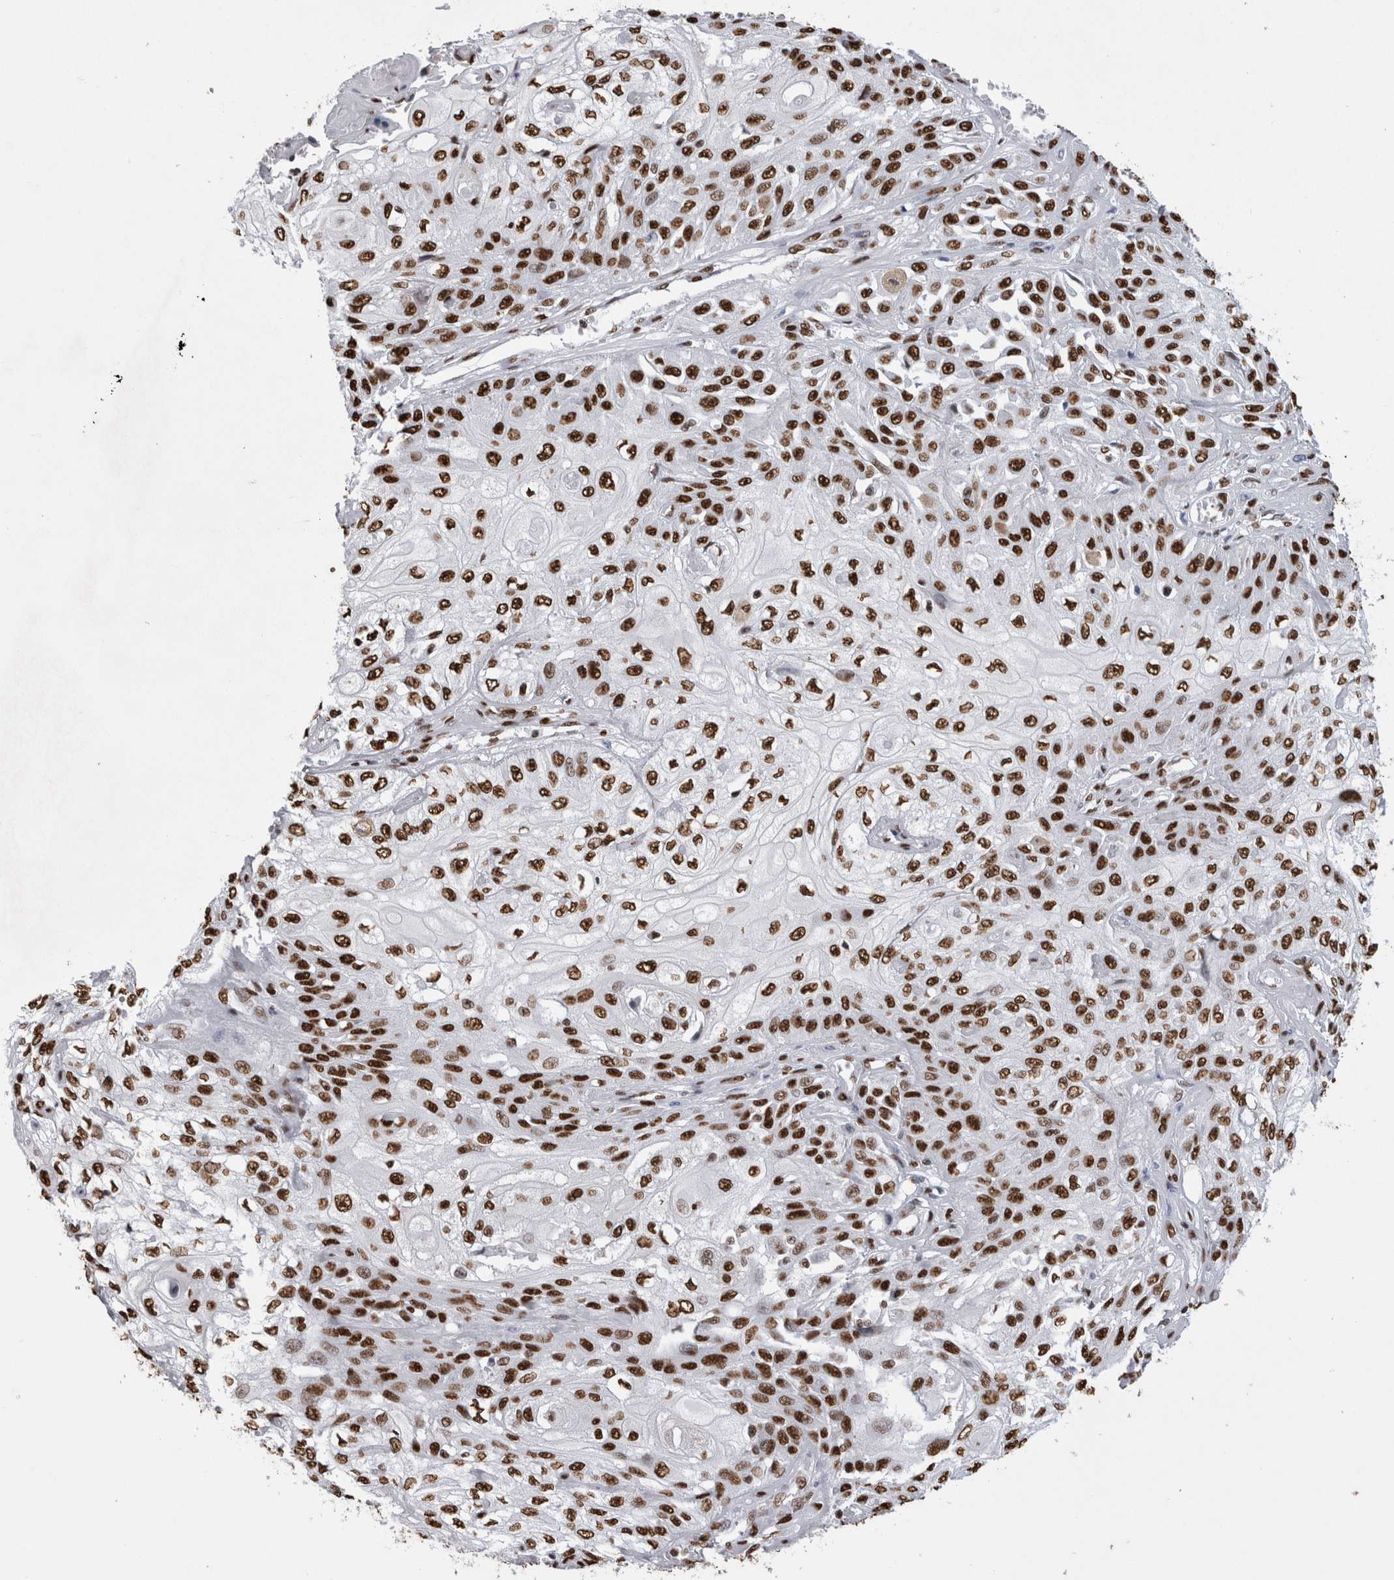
{"staining": {"intensity": "strong", "quantity": ">75%", "location": "nuclear"}, "tissue": "skin cancer", "cell_type": "Tumor cells", "image_type": "cancer", "snomed": [{"axis": "morphology", "description": "Squamous cell carcinoma, NOS"}, {"axis": "morphology", "description": "Squamous cell carcinoma, metastatic, NOS"}, {"axis": "topography", "description": "Skin"}, {"axis": "topography", "description": "Lymph node"}], "caption": "Skin cancer stained with a protein marker reveals strong staining in tumor cells.", "gene": "ALPK3", "patient": {"sex": "male", "age": 75}}